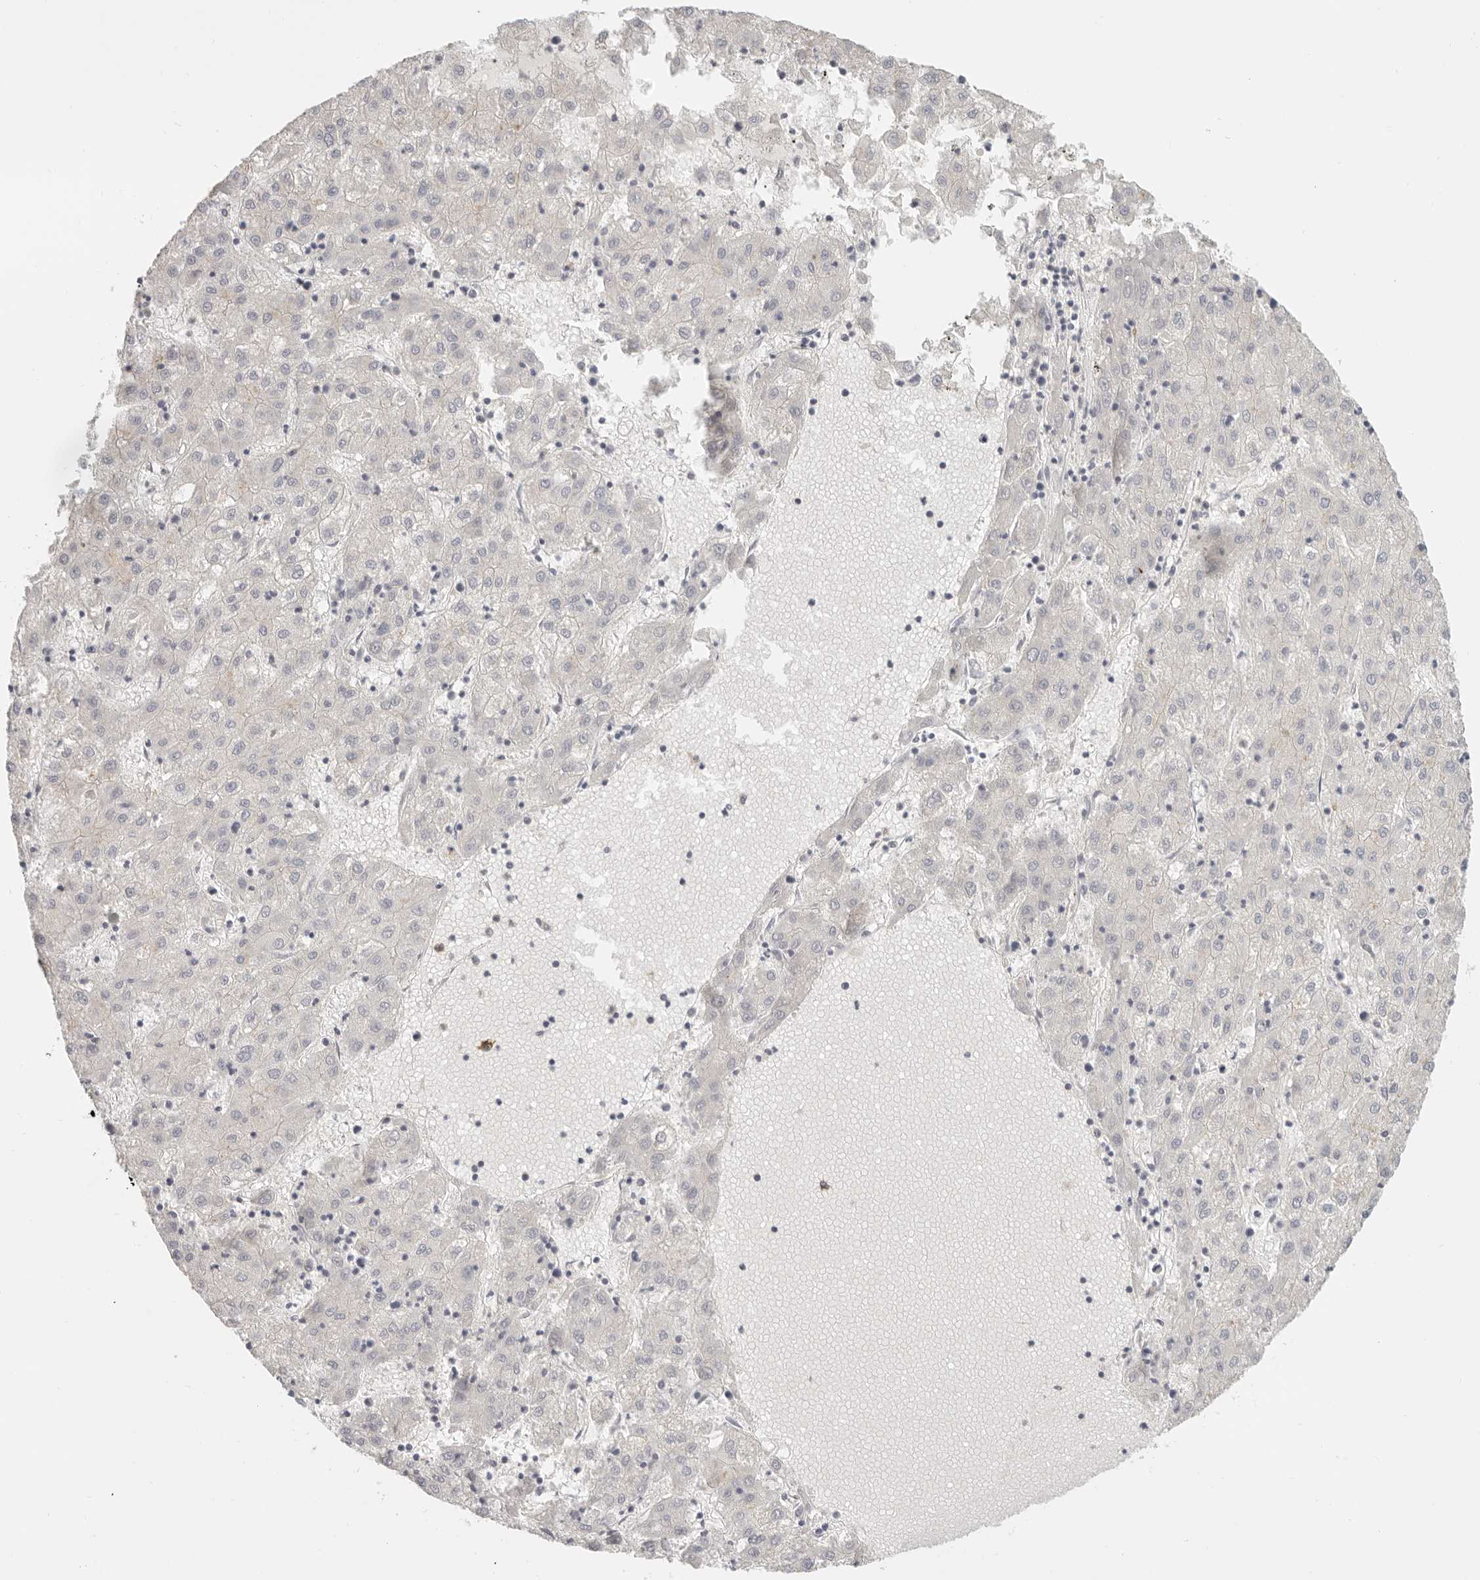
{"staining": {"intensity": "negative", "quantity": "none", "location": "none"}, "tissue": "liver cancer", "cell_type": "Tumor cells", "image_type": "cancer", "snomed": [{"axis": "morphology", "description": "Carcinoma, Hepatocellular, NOS"}, {"axis": "topography", "description": "Liver"}], "caption": "Tumor cells are negative for protein expression in human liver cancer.", "gene": "ANXA9", "patient": {"sex": "male", "age": 72}}